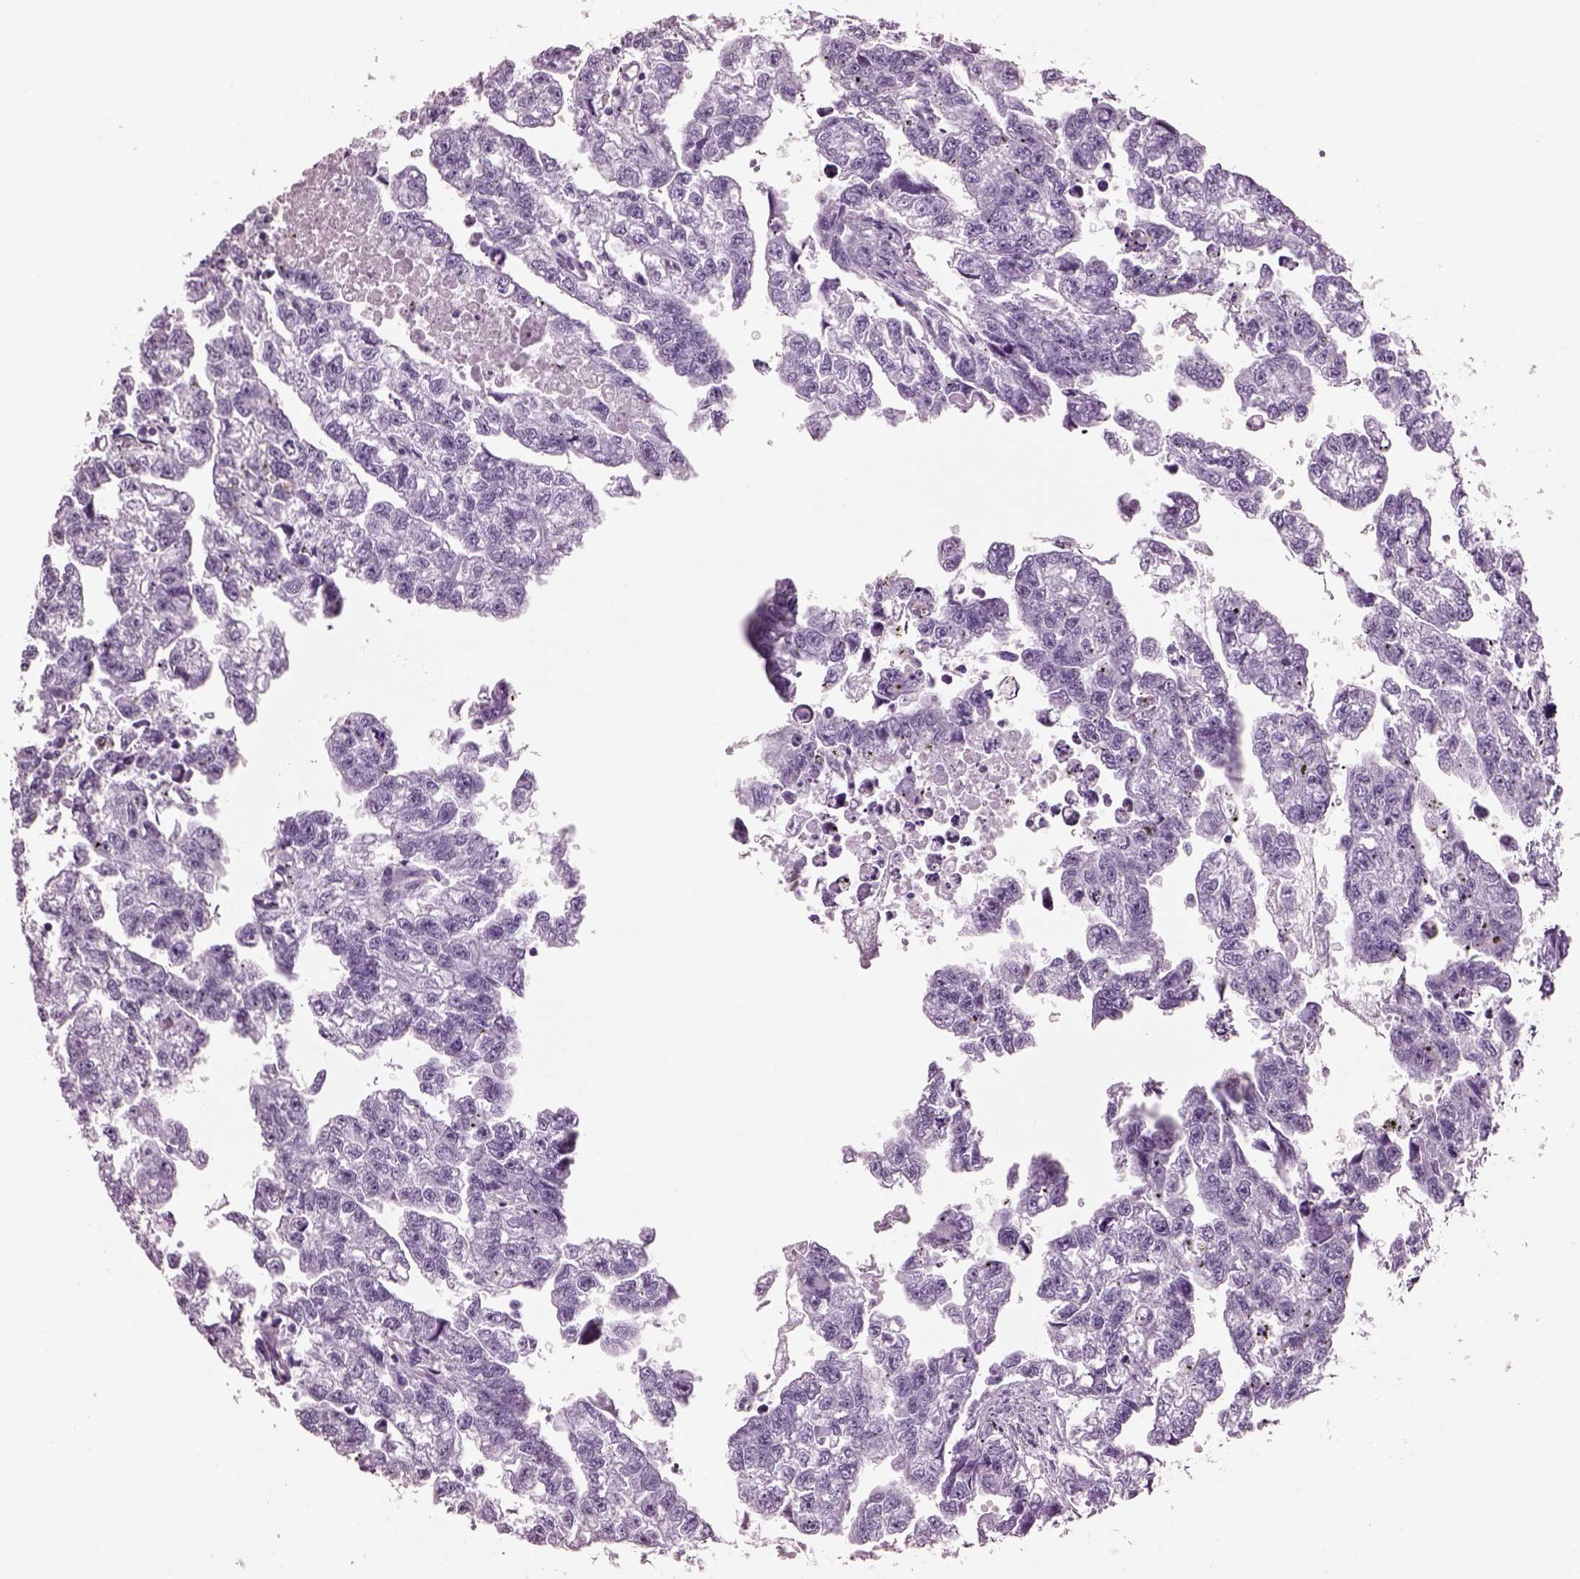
{"staining": {"intensity": "negative", "quantity": "none", "location": "none"}, "tissue": "testis cancer", "cell_type": "Tumor cells", "image_type": "cancer", "snomed": [{"axis": "morphology", "description": "Carcinoma, Embryonal, NOS"}, {"axis": "morphology", "description": "Teratoma, malignant, NOS"}, {"axis": "topography", "description": "Testis"}], "caption": "Immunohistochemistry of human testis teratoma (malignant) displays no expression in tumor cells.", "gene": "ACOD1", "patient": {"sex": "male", "age": 44}}